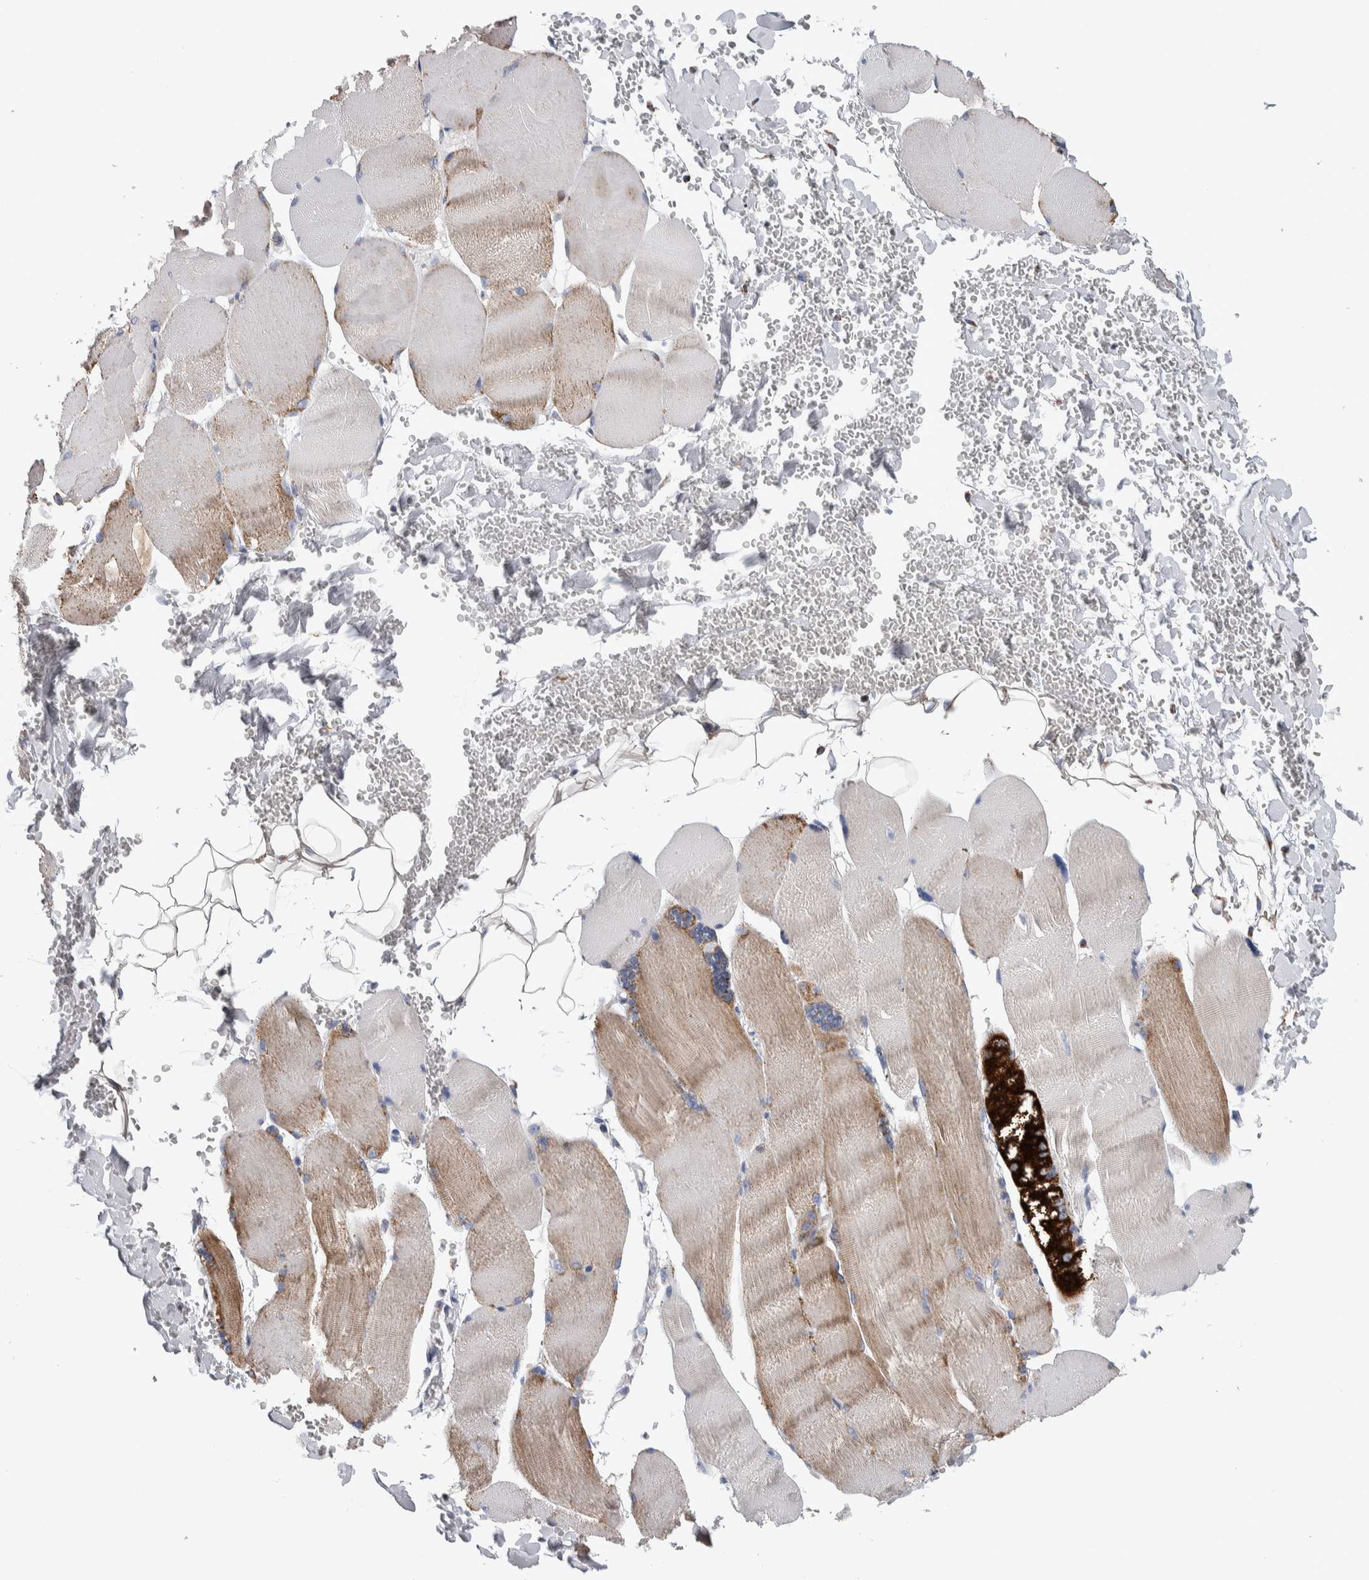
{"staining": {"intensity": "moderate", "quantity": "25%-75%", "location": "cytoplasmic/membranous"}, "tissue": "skeletal muscle", "cell_type": "Myocytes", "image_type": "normal", "snomed": [{"axis": "morphology", "description": "Normal tissue, NOS"}, {"axis": "topography", "description": "Skin"}, {"axis": "topography", "description": "Skeletal muscle"}], "caption": "Skeletal muscle stained with DAB immunohistochemistry (IHC) shows medium levels of moderate cytoplasmic/membranous staining in approximately 25%-75% of myocytes. The protein is shown in brown color, while the nuclei are stained blue.", "gene": "ETFA", "patient": {"sex": "male", "age": 83}}